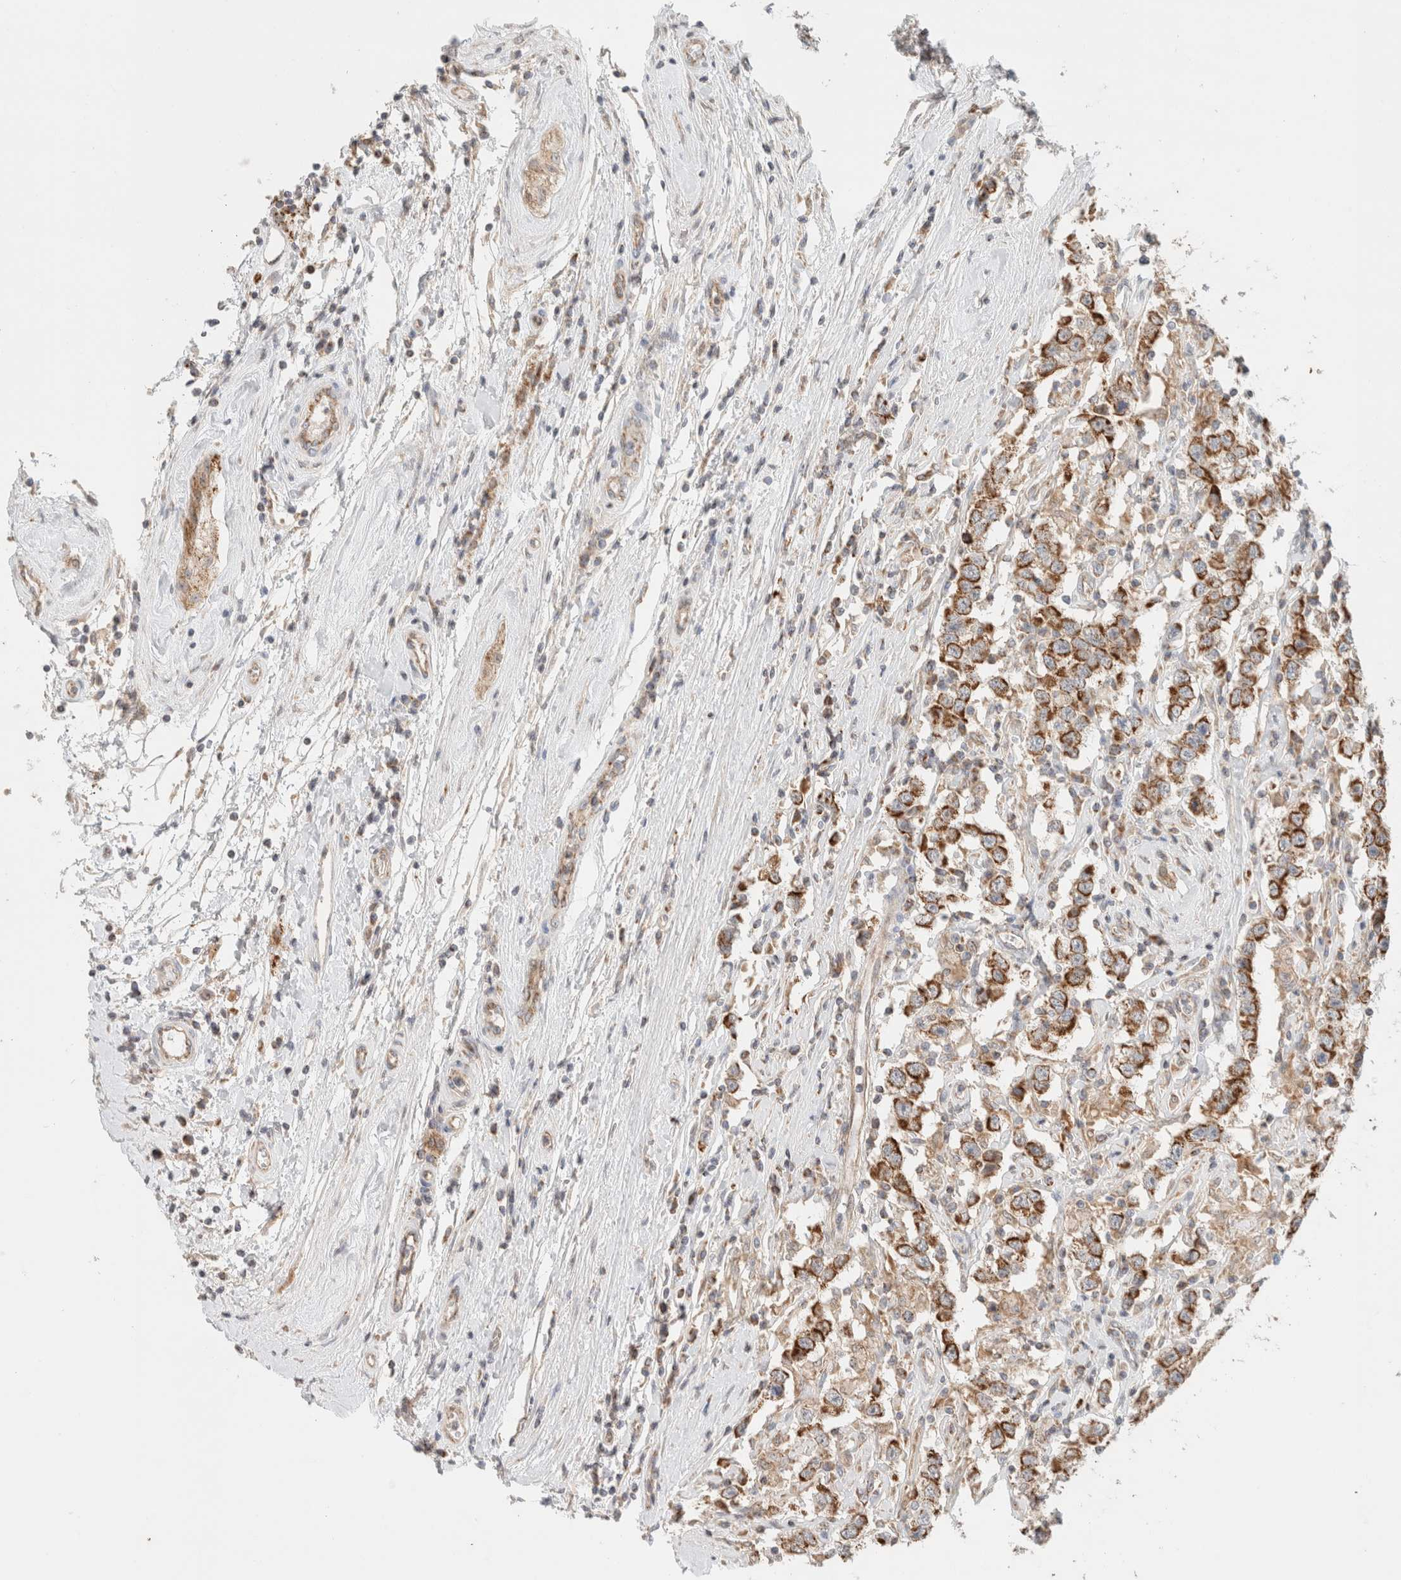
{"staining": {"intensity": "strong", "quantity": ">75%", "location": "cytoplasmic/membranous"}, "tissue": "testis cancer", "cell_type": "Tumor cells", "image_type": "cancer", "snomed": [{"axis": "morphology", "description": "Seminoma, NOS"}, {"axis": "topography", "description": "Testis"}], "caption": "Immunohistochemical staining of human testis cancer exhibits high levels of strong cytoplasmic/membranous protein staining in approximately >75% of tumor cells.", "gene": "MRM3", "patient": {"sex": "male", "age": 41}}